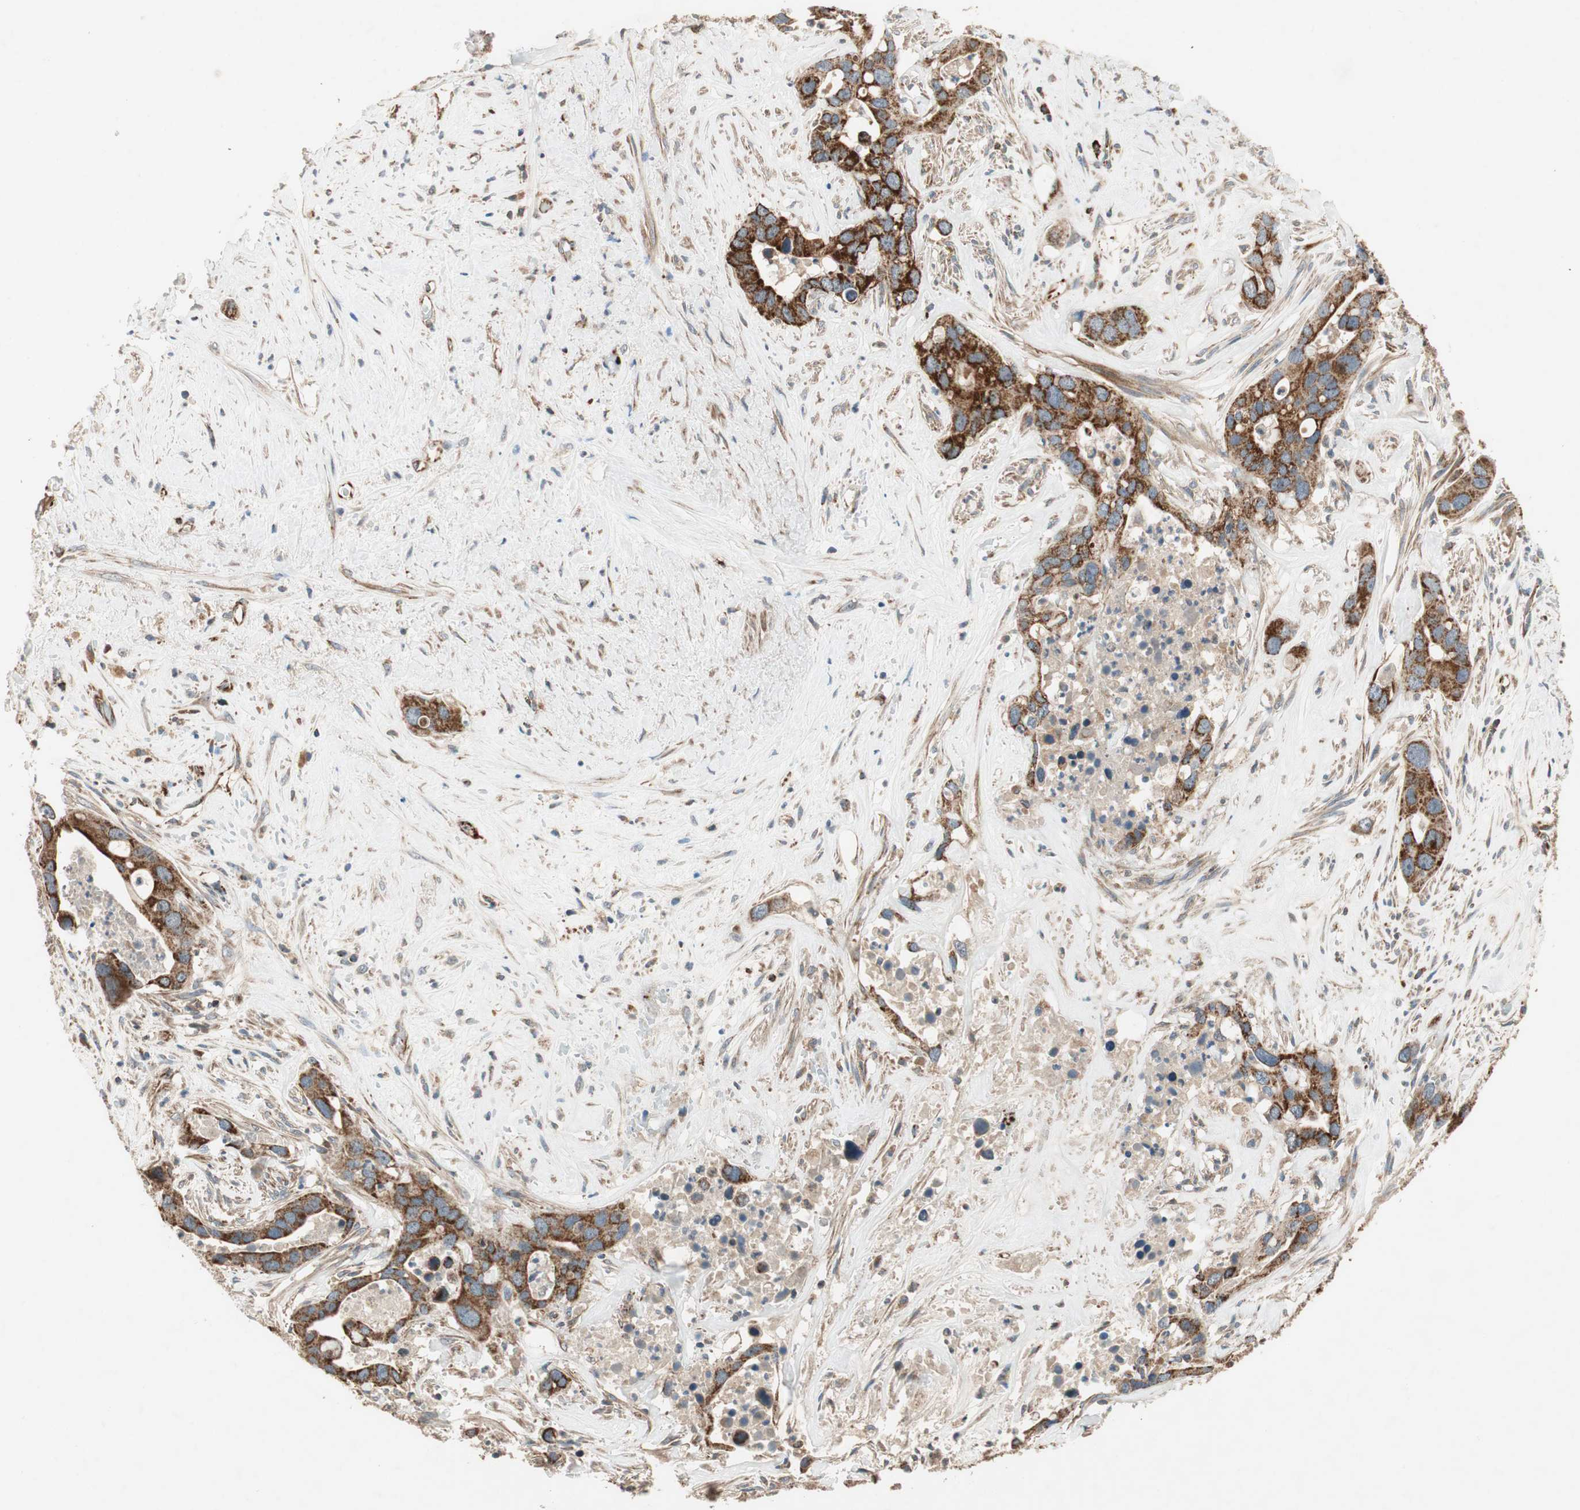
{"staining": {"intensity": "strong", "quantity": ">75%", "location": "cytoplasmic/membranous"}, "tissue": "liver cancer", "cell_type": "Tumor cells", "image_type": "cancer", "snomed": [{"axis": "morphology", "description": "Cholangiocarcinoma"}, {"axis": "topography", "description": "Liver"}], "caption": "Human cholangiocarcinoma (liver) stained with a protein marker reveals strong staining in tumor cells.", "gene": "AKAP1", "patient": {"sex": "female", "age": 65}}